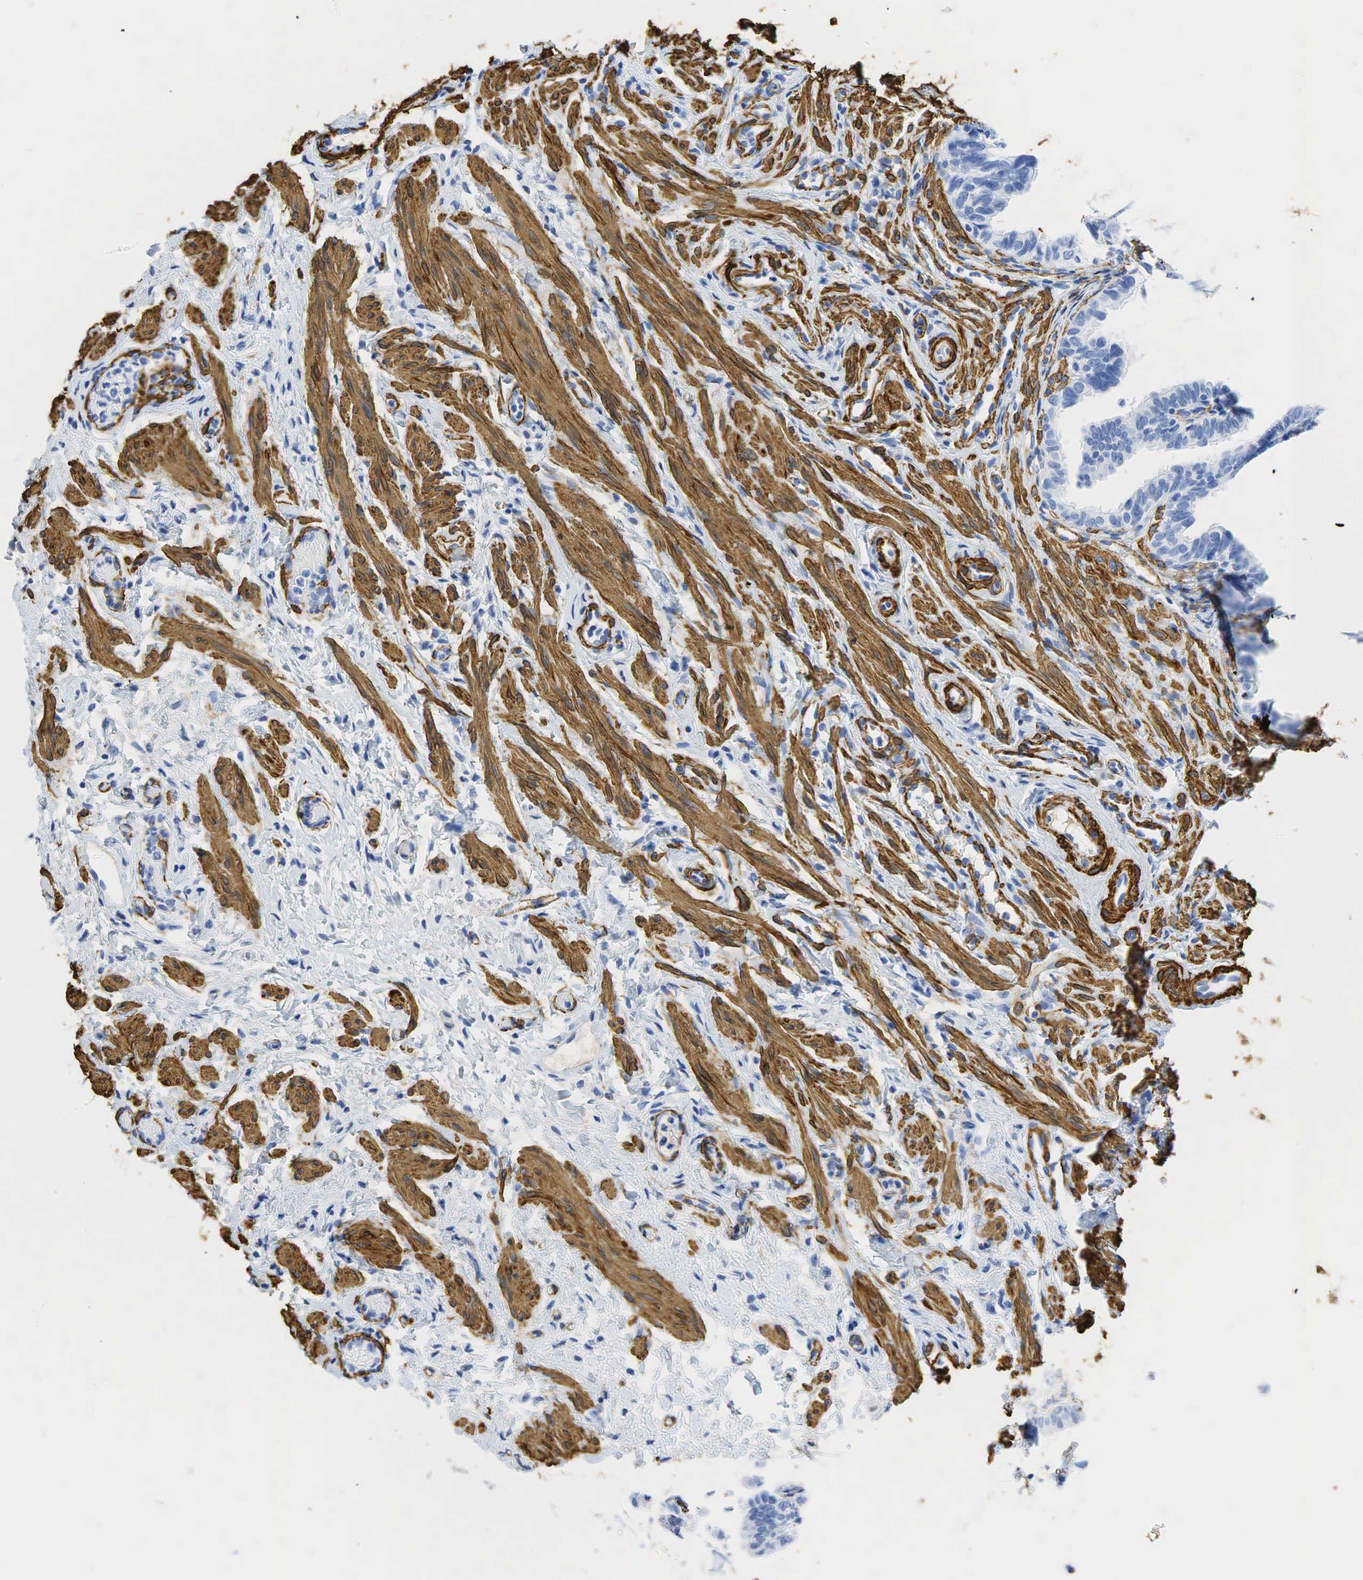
{"staining": {"intensity": "negative", "quantity": "none", "location": "none"}, "tissue": "fallopian tube", "cell_type": "Glandular cells", "image_type": "normal", "snomed": [{"axis": "morphology", "description": "Normal tissue, NOS"}, {"axis": "topography", "description": "Fallopian tube"}], "caption": "IHC of unremarkable human fallopian tube exhibits no positivity in glandular cells.", "gene": "ACTA1", "patient": {"sex": "female", "age": 41}}